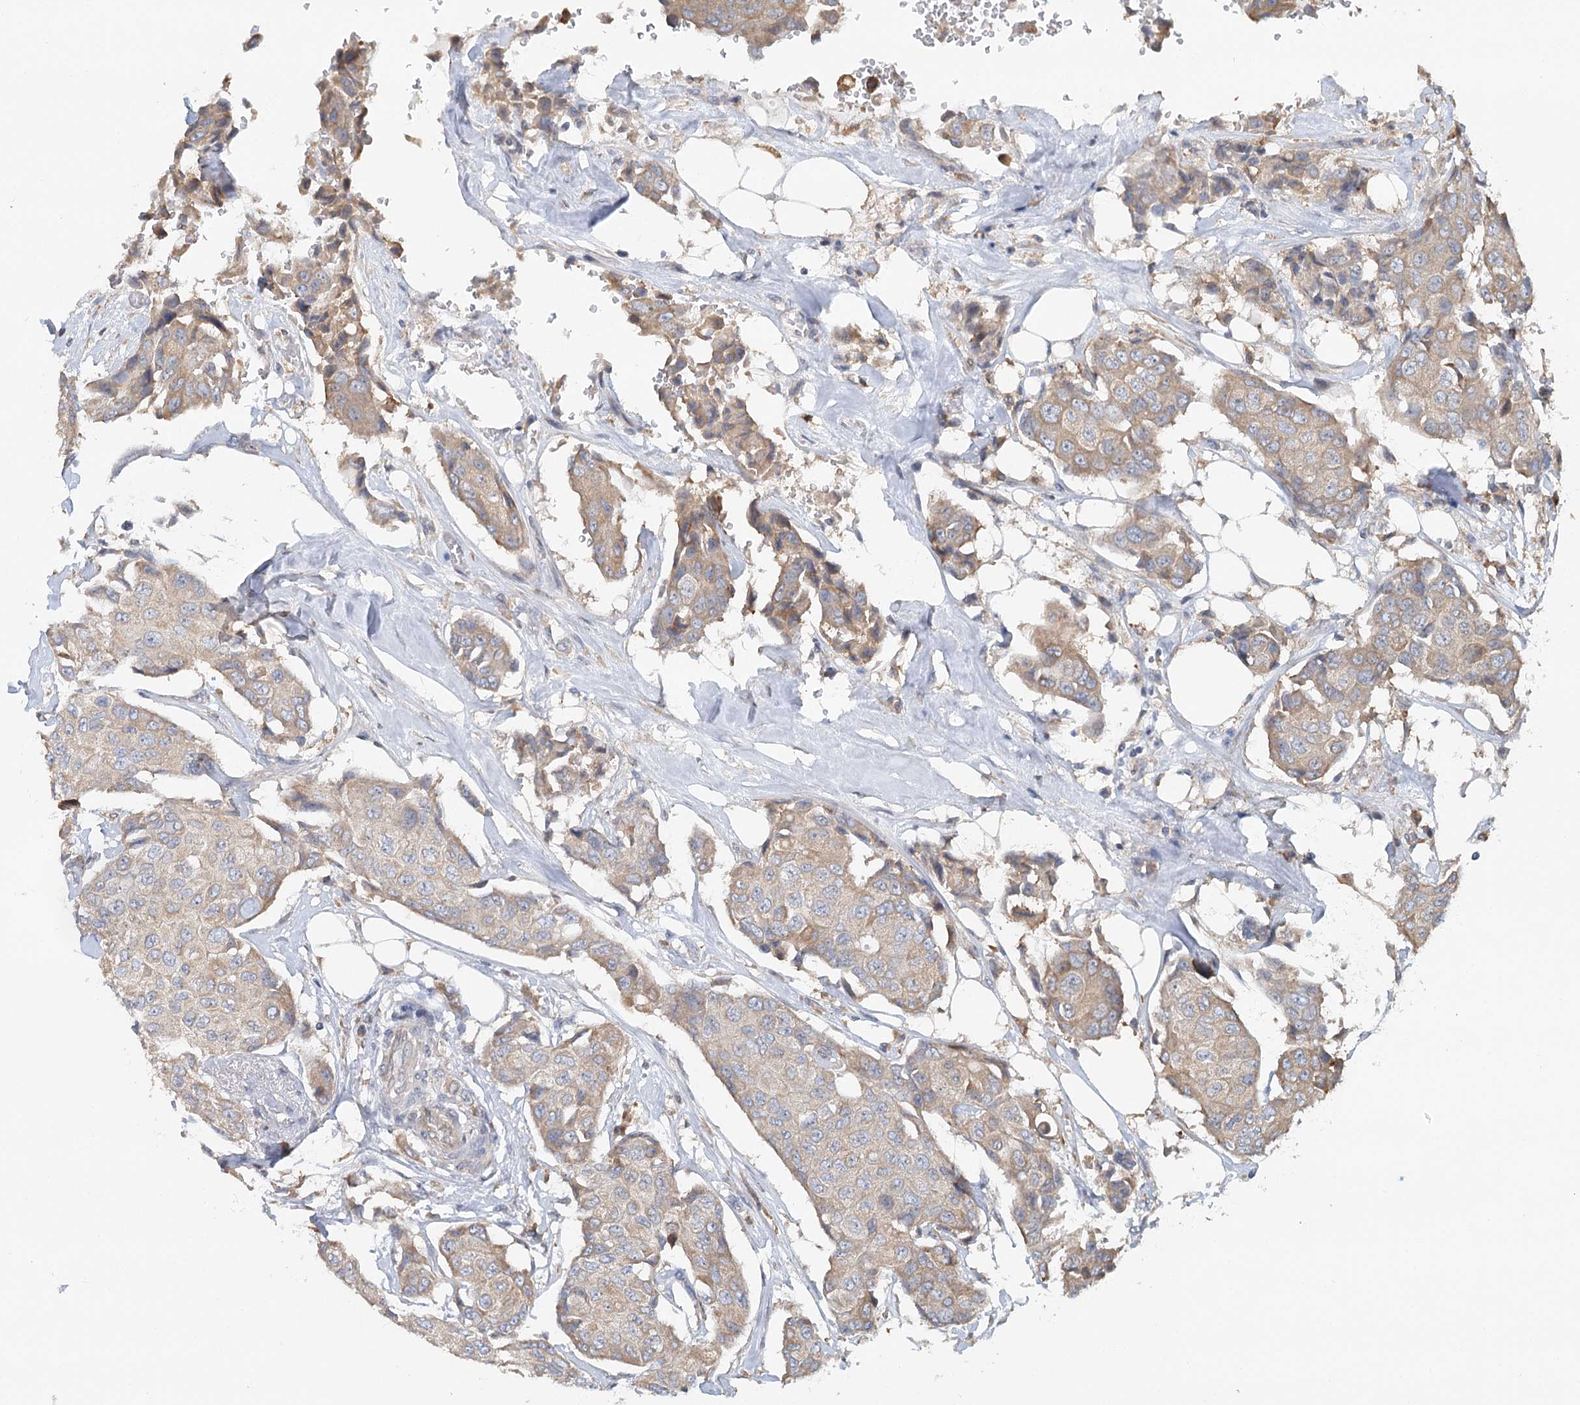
{"staining": {"intensity": "weak", "quantity": ">75%", "location": "cytoplasmic/membranous"}, "tissue": "breast cancer", "cell_type": "Tumor cells", "image_type": "cancer", "snomed": [{"axis": "morphology", "description": "Duct carcinoma"}, {"axis": "topography", "description": "Breast"}], "caption": "Human infiltrating ductal carcinoma (breast) stained for a protein (brown) demonstrates weak cytoplasmic/membranous positive staining in approximately >75% of tumor cells.", "gene": "PAIP2", "patient": {"sex": "female", "age": 80}}